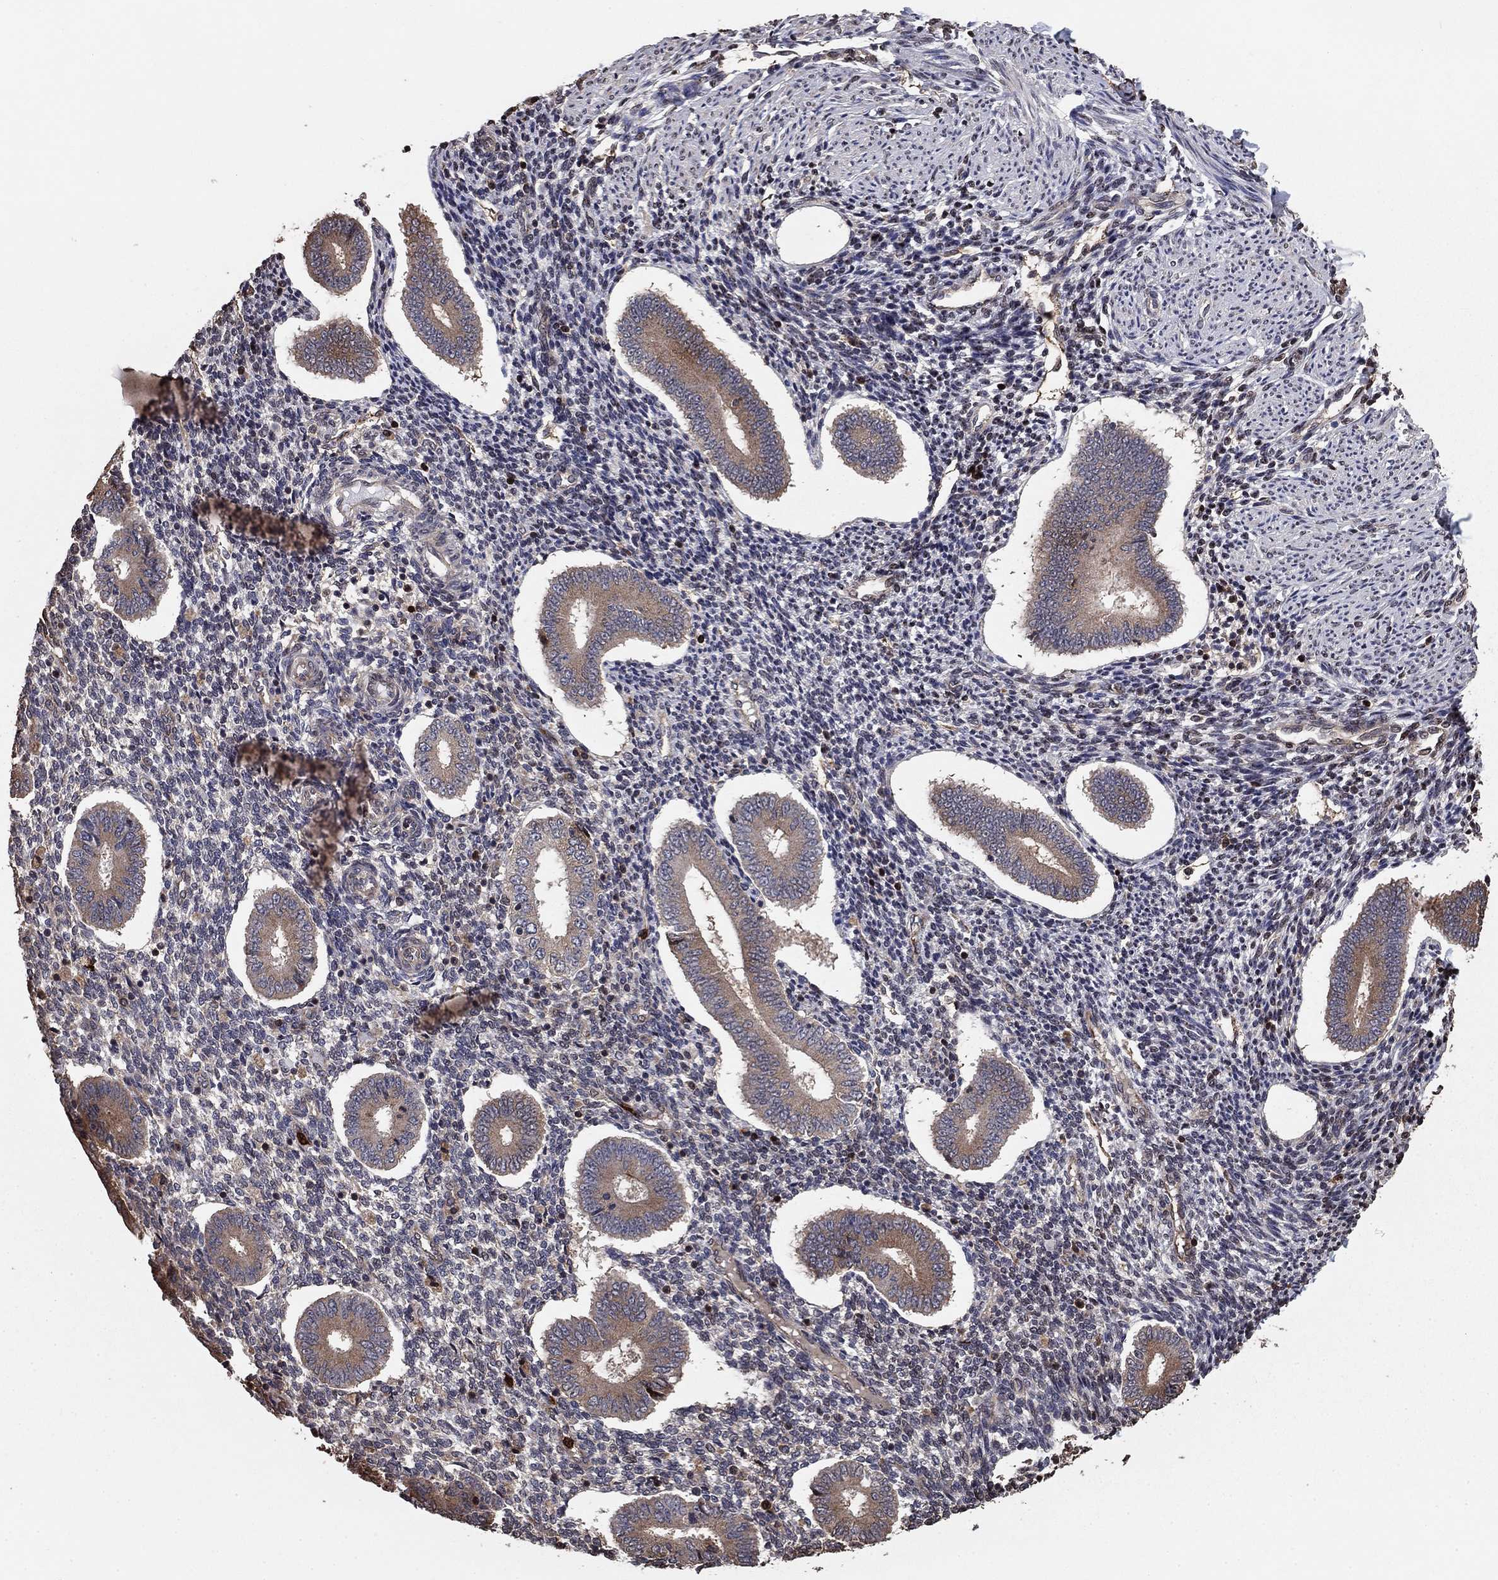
{"staining": {"intensity": "negative", "quantity": "none", "location": "none"}, "tissue": "endometrium", "cell_type": "Cells in endometrial stroma", "image_type": "normal", "snomed": [{"axis": "morphology", "description": "Normal tissue, NOS"}, {"axis": "topography", "description": "Endometrium"}], "caption": "Immunohistochemistry (IHC) photomicrograph of benign endometrium: human endometrium stained with DAB displays no significant protein positivity in cells in endometrial stroma.", "gene": "GYG1", "patient": {"sex": "female", "age": 40}}